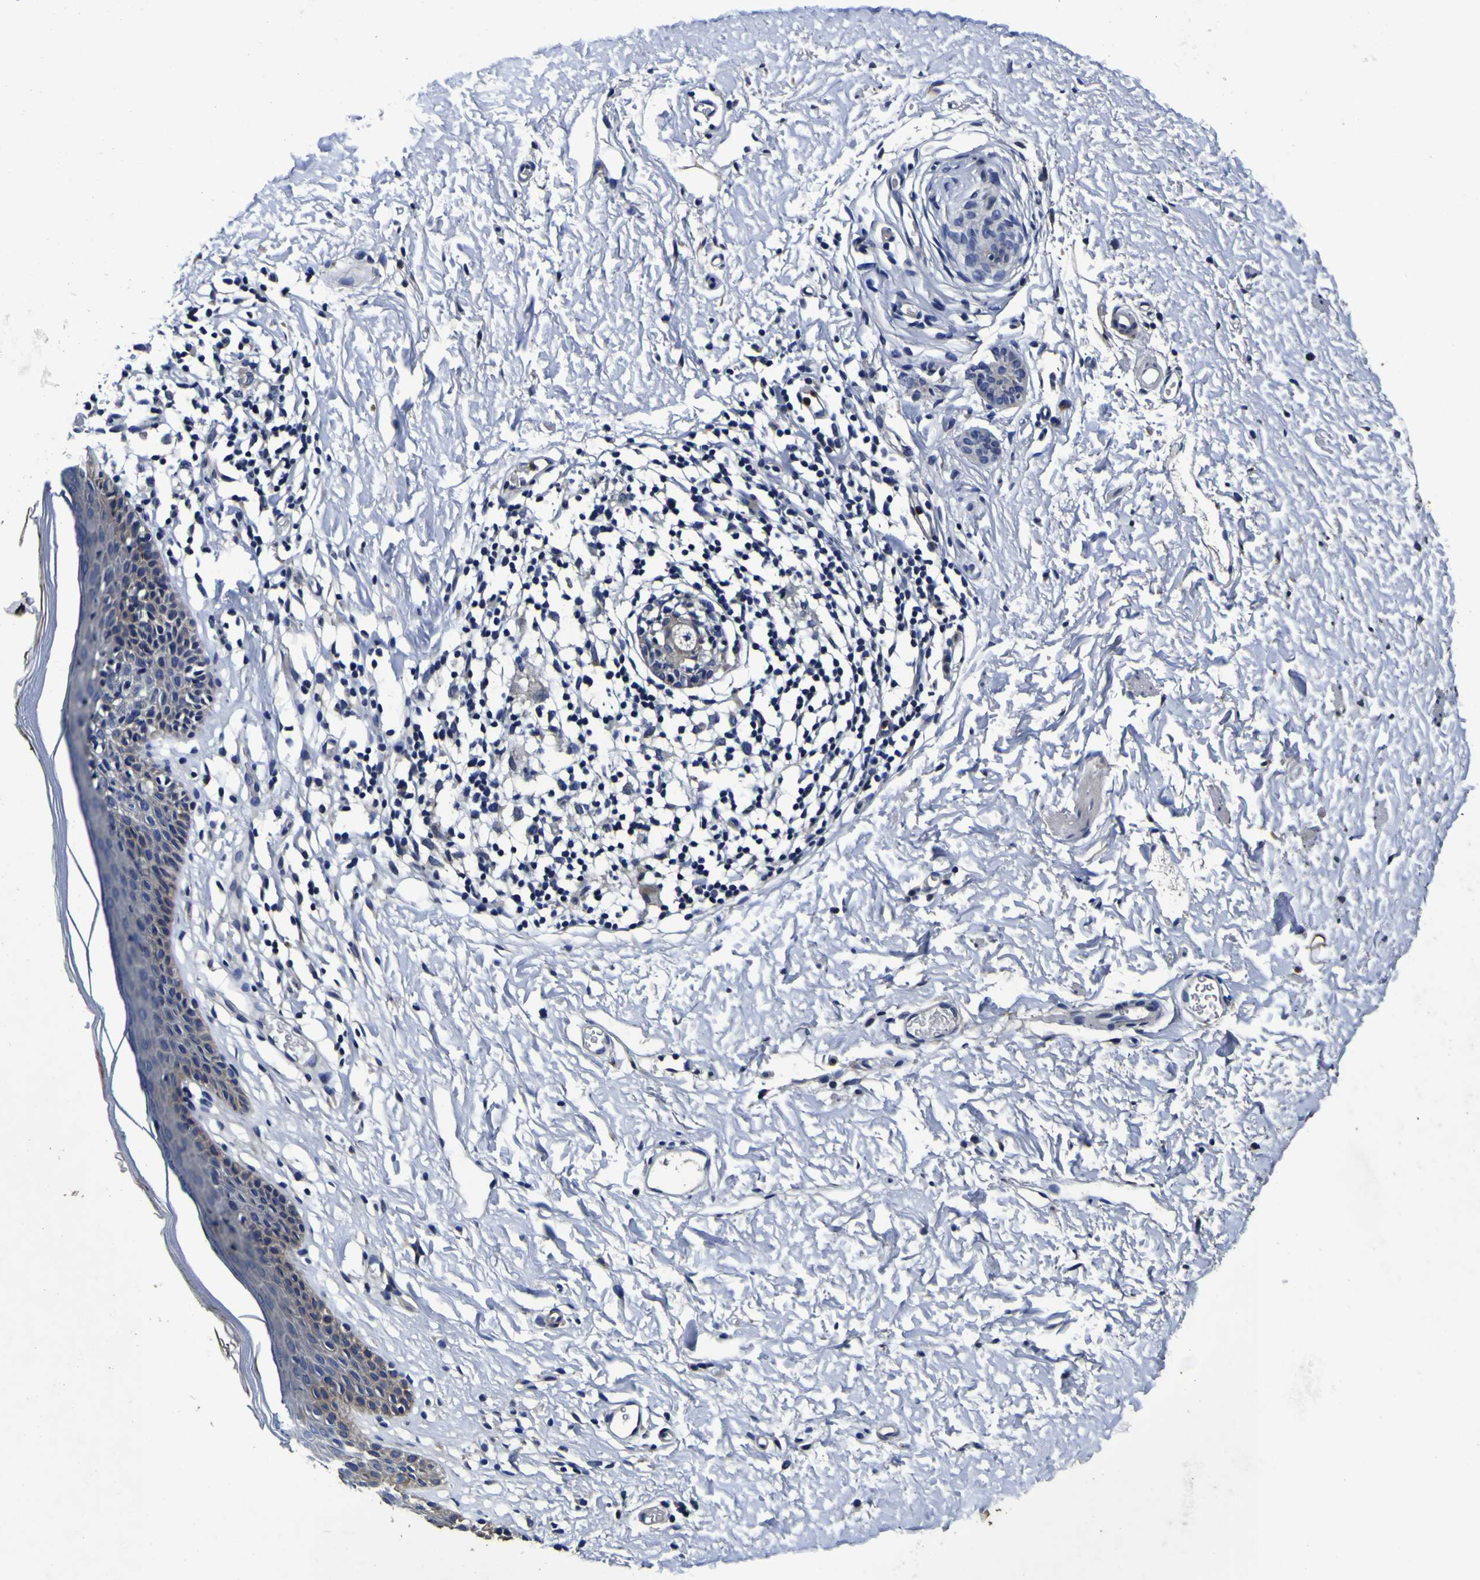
{"staining": {"intensity": "weak", "quantity": "<25%", "location": "cytoplasmic/membranous"}, "tissue": "skin", "cell_type": "Epidermal cells", "image_type": "normal", "snomed": [{"axis": "morphology", "description": "Normal tissue, NOS"}, {"axis": "topography", "description": "Adipose tissue"}, {"axis": "topography", "description": "Vascular tissue"}, {"axis": "topography", "description": "Anal"}, {"axis": "topography", "description": "Peripheral nerve tissue"}], "caption": "Normal skin was stained to show a protein in brown. There is no significant expression in epidermal cells. The staining is performed using DAB (3,3'-diaminobenzidine) brown chromogen with nuclei counter-stained in using hematoxylin.", "gene": "PANK4", "patient": {"sex": "female", "age": 54}}